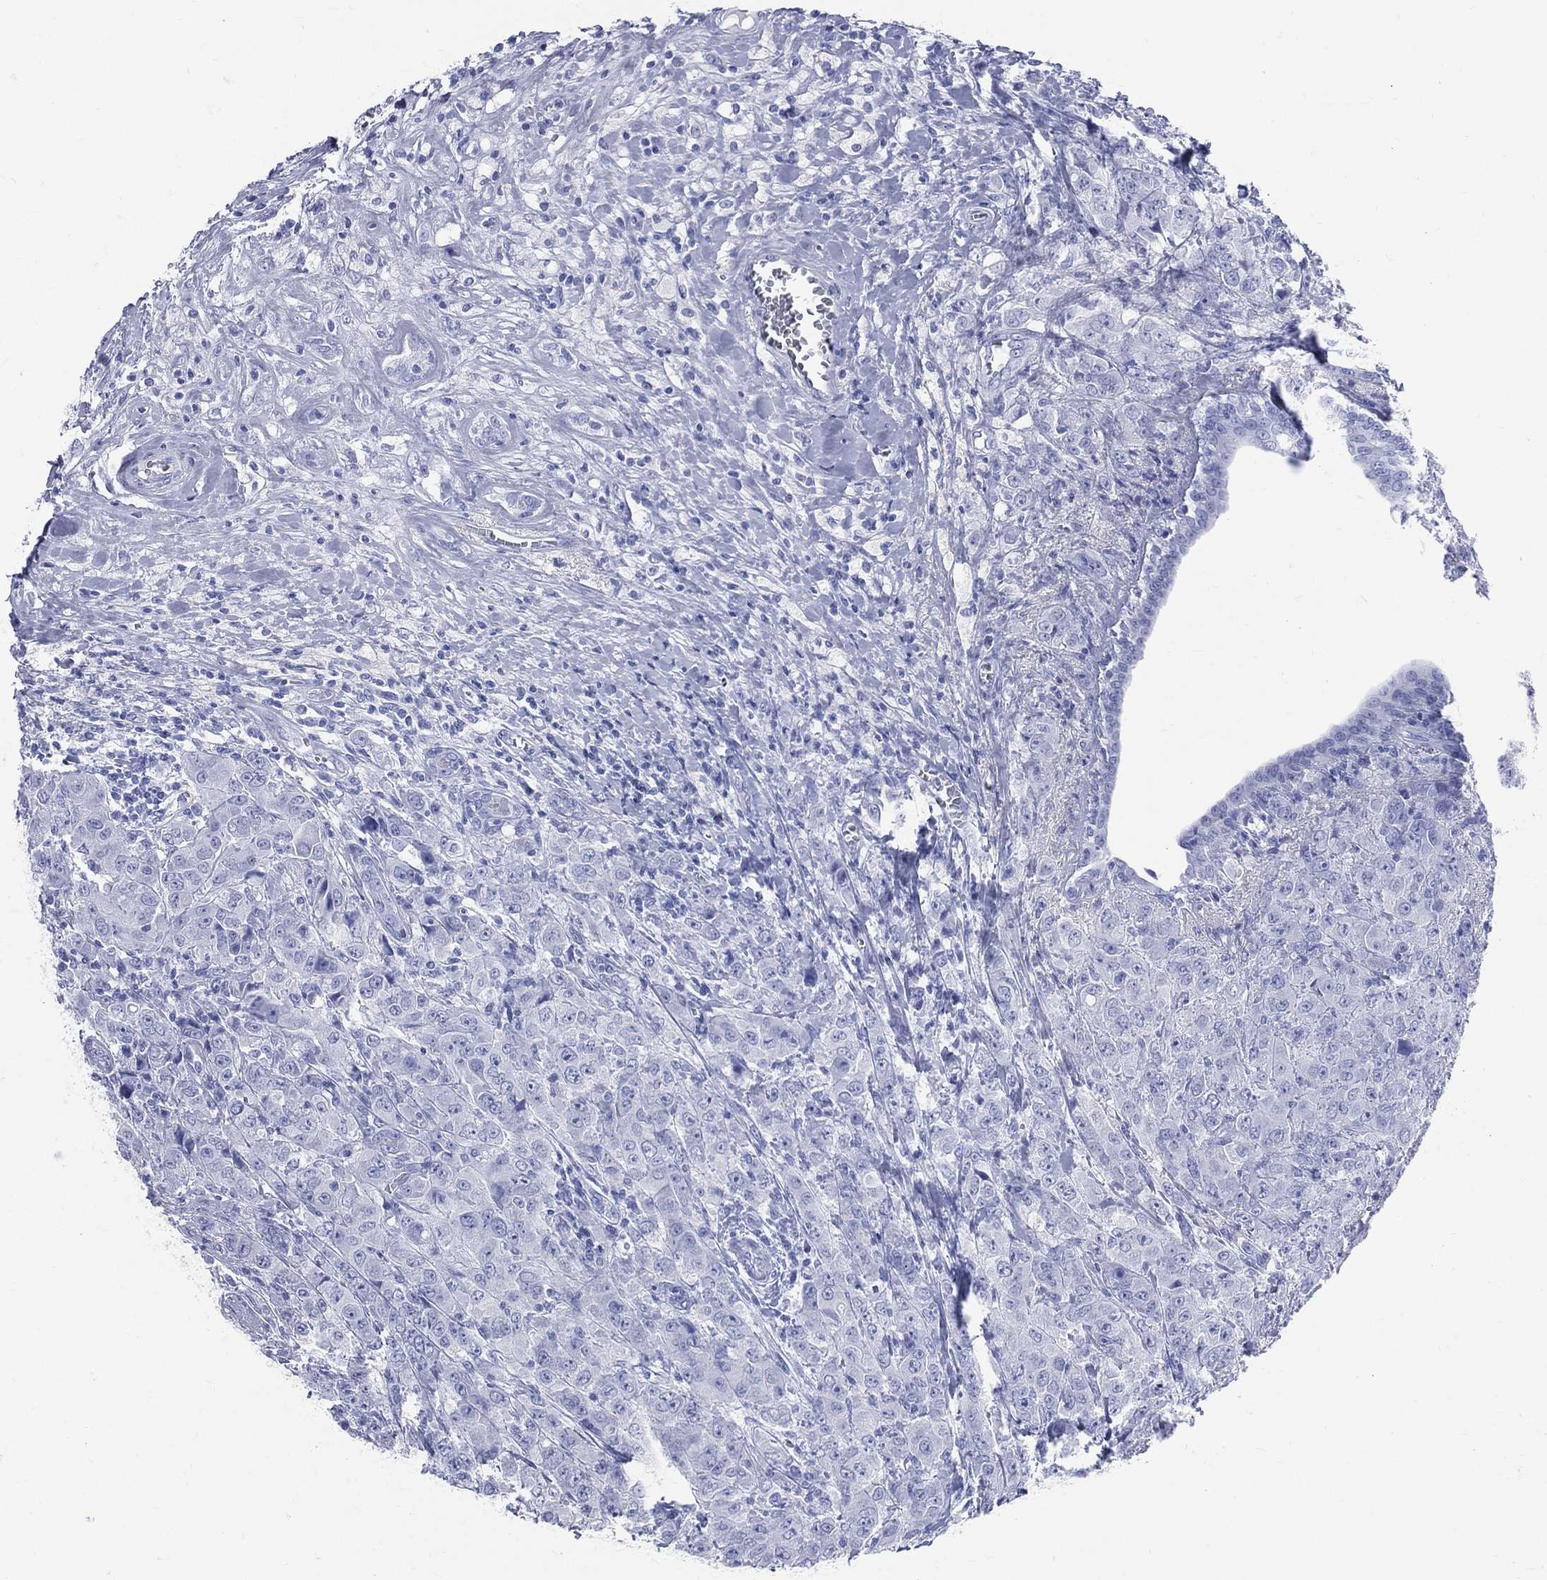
{"staining": {"intensity": "negative", "quantity": "none", "location": "none"}, "tissue": "breast cancer", "cell_type": "Tumor cells", "image_type": "cancer", "snomed": [{"axis": "morphology", "description": "Duct carcinoma"}, {"axis": "topography", "description": "Breast"}], "caption": "Breast cancer (infiltrating ductal carcinoma) stained for a protein using IHC demonstrates no staining tumor cells.", "gene": "SYP", "patient": {"sex": "female", "age": 43}}